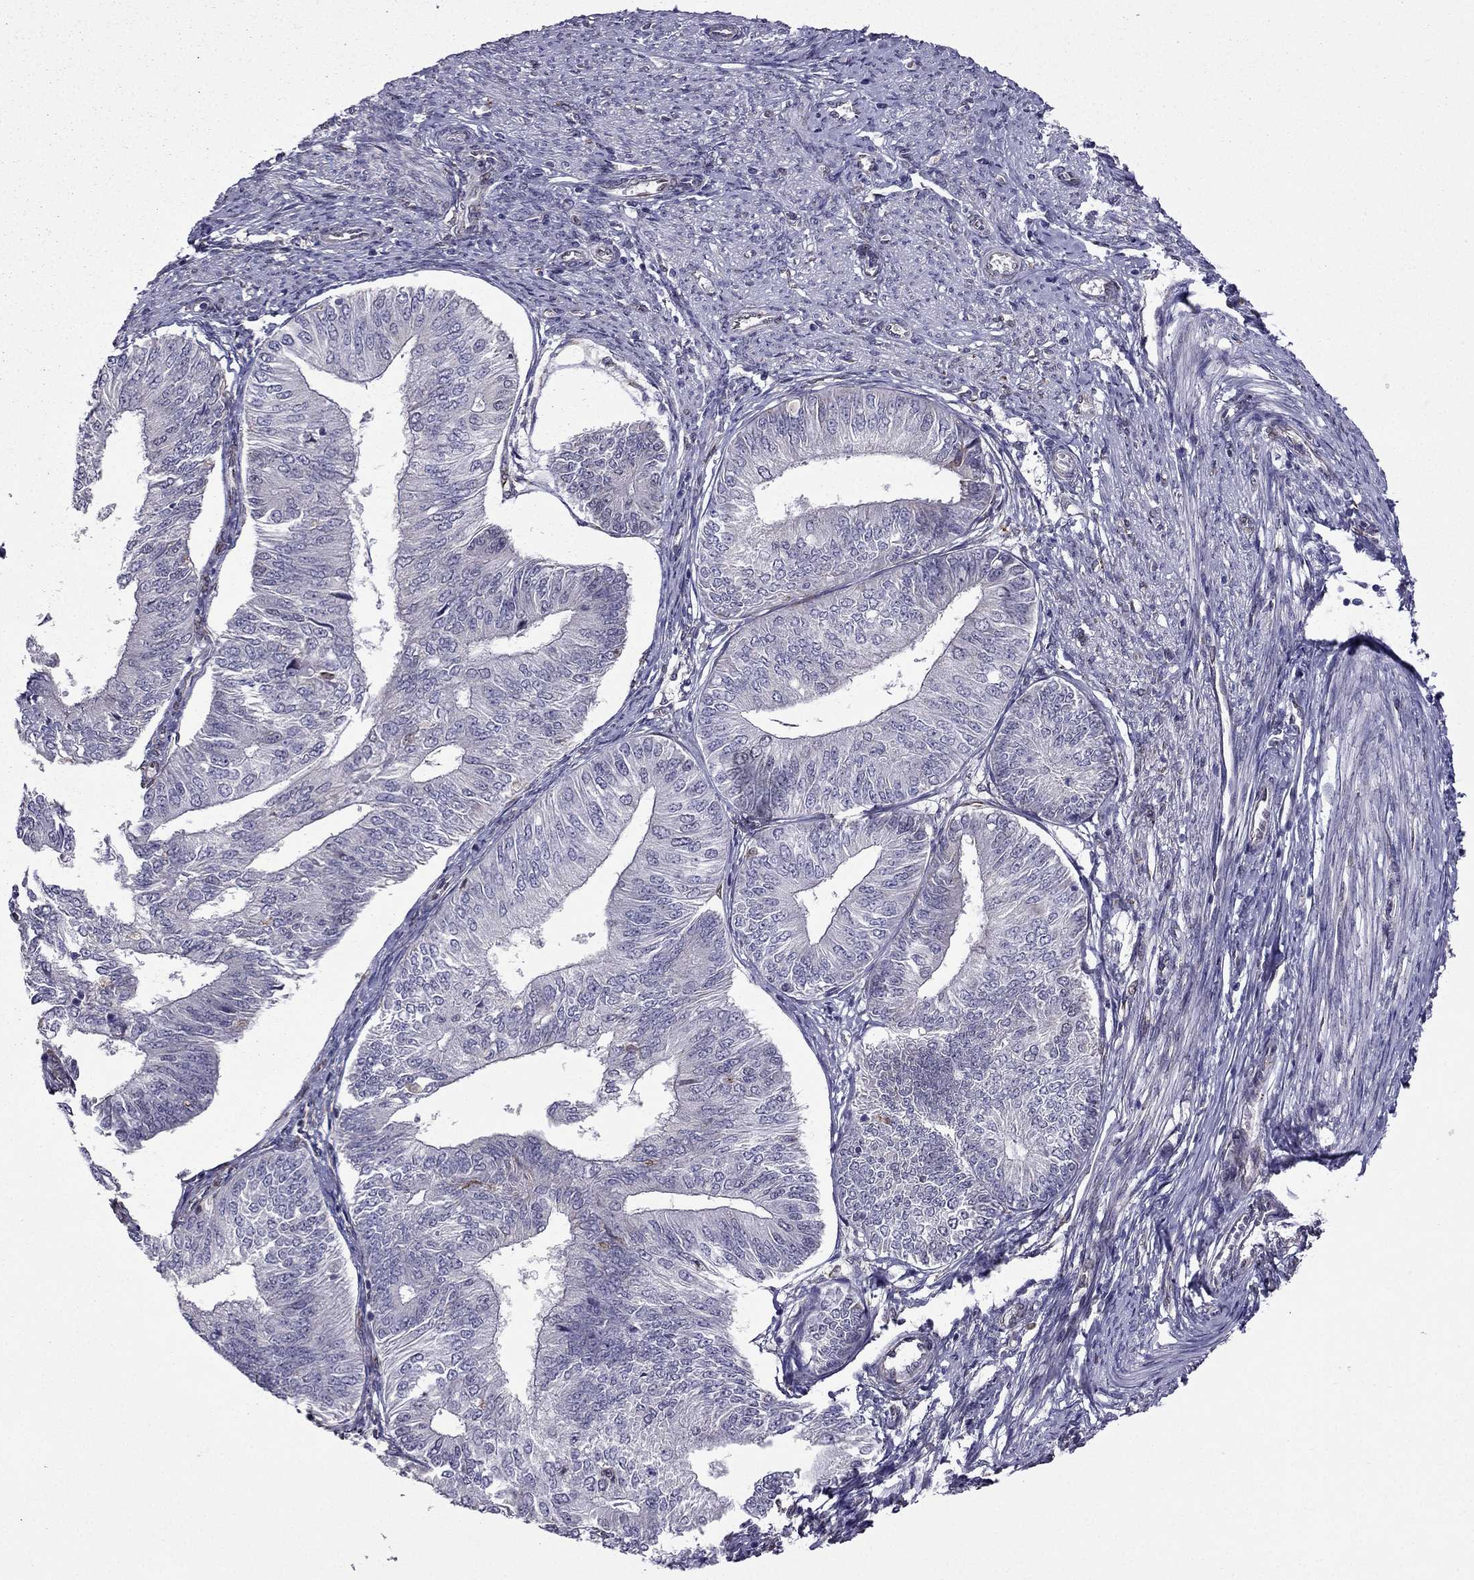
{"staining": {"intensity": "negative", "quantity": "none", "location": "none"}, "tissue": "endometrial cancer", "cell_type": "Tumor cells", "image_type": "cancer", "snomed": [{"axis": "morphology", "description": "Adenocarcinoma, NOS"}, {"axis": "topography", "description": "Endometrium"}], "caption": "DAB (3,3'-diaminobenzidine) immunohistochemical staining of endometrial adenocarcinoma shows no significant positivity in tumor cells.", "gene": "IKBIP", "patient": {"sex": "female", "age": 58}}